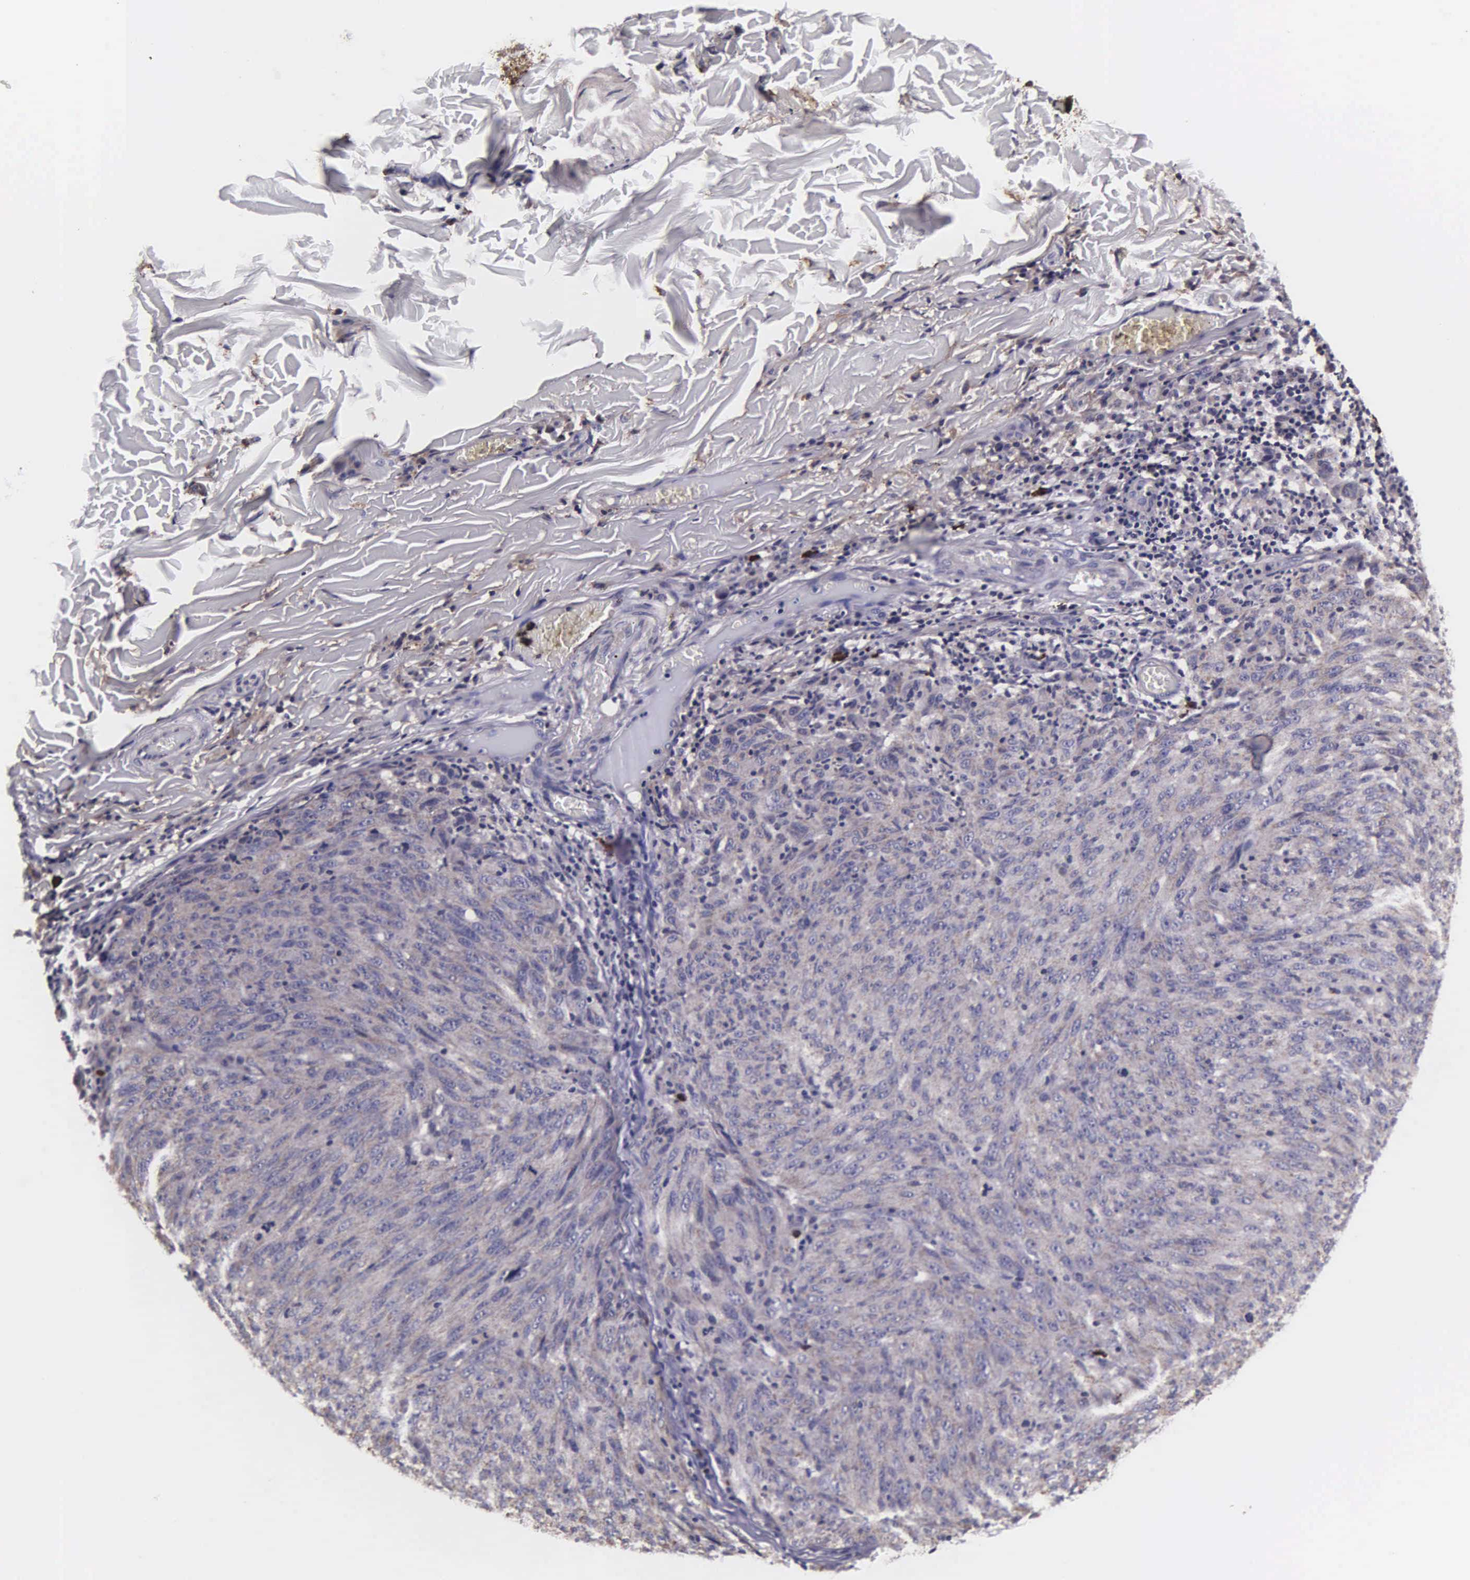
{"staining": {"intensity": "negative", "quantity": "none", "location": "none"}, "tissue": "melanoma", "cell_type": "Tumor cells", "image_type": "cancer", "snomed": [{"axis": "morphology", "description": "Malignant melanoma, NOS"}, {"axis": "topography", "description": "Skin"}], "caption": "This is a image of immunohistochemistry staining of melanoma, which shows no expression in tumor cells.", "gene": "PSMA3", "patient": {"sex": "male", "age": 76}}